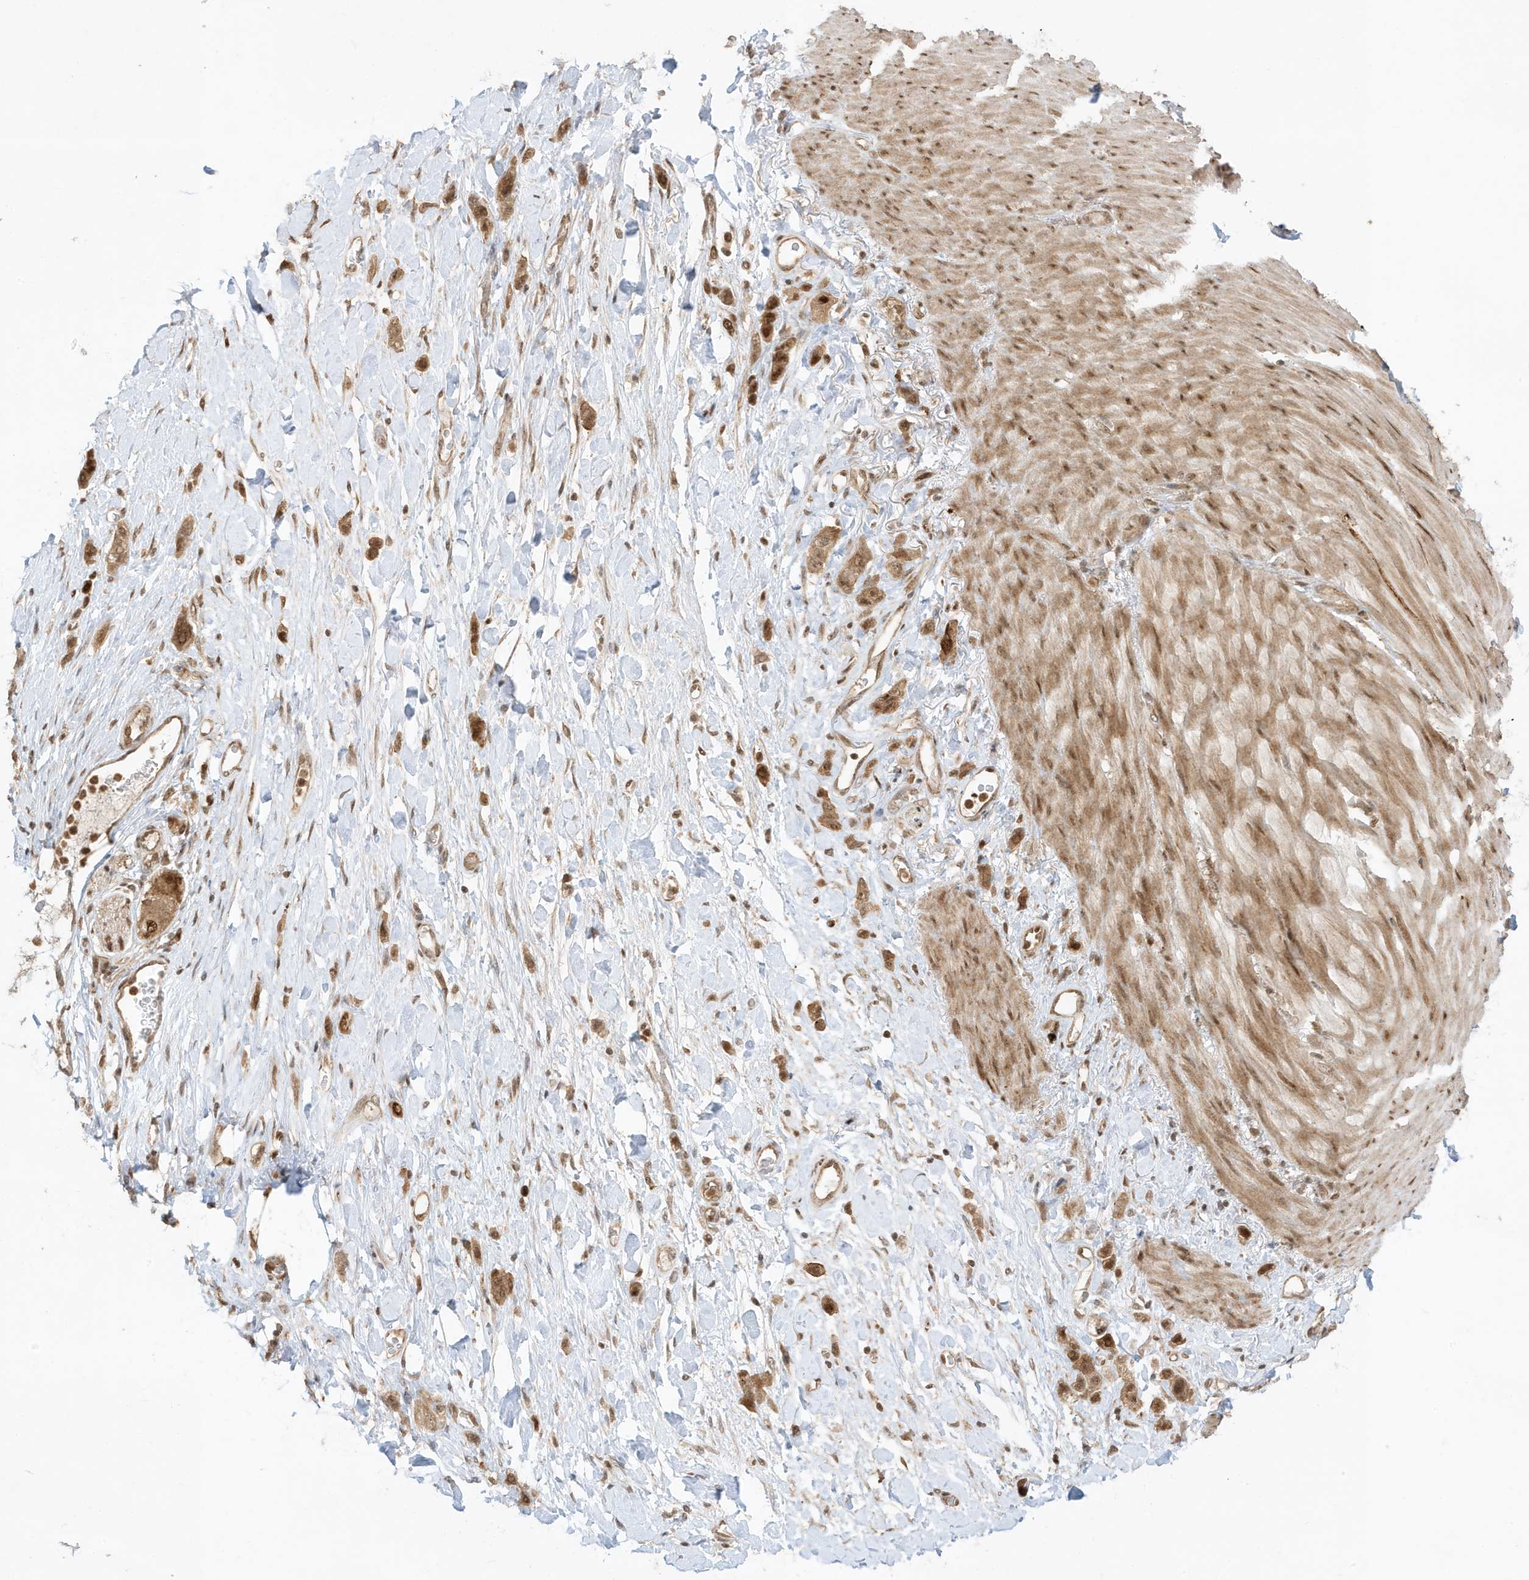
{"staining": {"intensity": "moderate", "quantity": ">75%", "location": "cytoplasmic/membranous,nuclear"}, "tissue": "stomach cancer", "cell_type": "Tumor cells", "image_type": "cancer", "snomed": [{"axis": "morphology", "description": "Adenocarcinoma, NOS"}, {"axis": "topography", "description": "Stomach"}], "caption": "Brown immunohistochemical staining in human adenocarcinoma (stomach) demonstrates moderate cytoplasmic/membranous and nuclear positivity in about >75% of tumor cells.", "gene": "ZBTB41", "patient": {"sex": "female", "age": 65}}